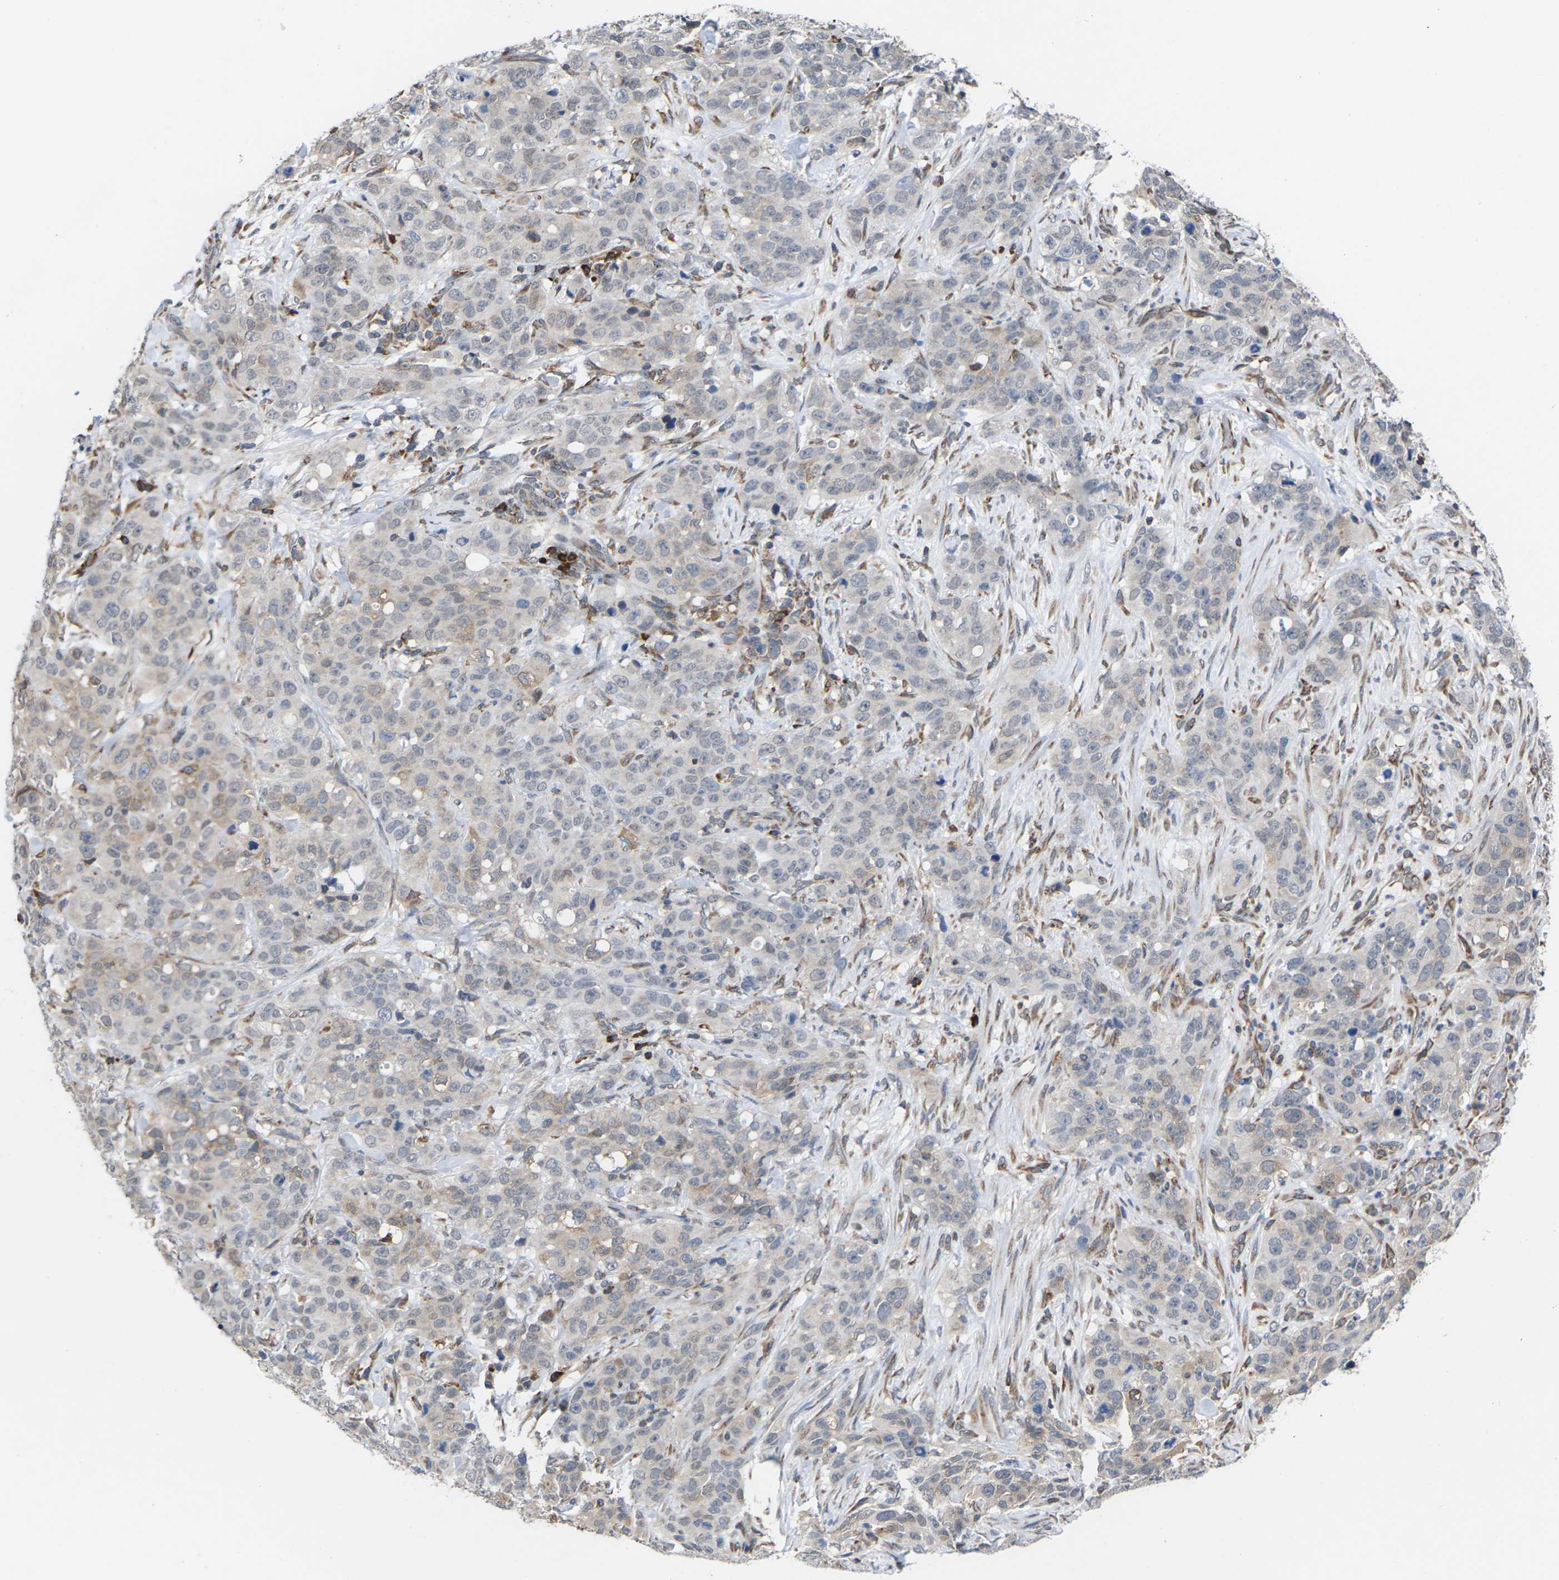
{"staining": {"intensity": "negative", "quantity": "none", "location": "none"}, "tissue": "stomach cancer", "cell_type": "Tumor cells", "image_type": "cancer", "snomed": [{"axis": "morphology", "description": "Adenocarcinoma, NOS"}, {"axis": "topography", "description": "Stomach"}], "caption": "Protein analysis of adenocarcinoma (stomach) reveals no significant expression in tumor cells.", "gene": "PDZK1IP1", "patient": {"sex": "male", "age": 48}}